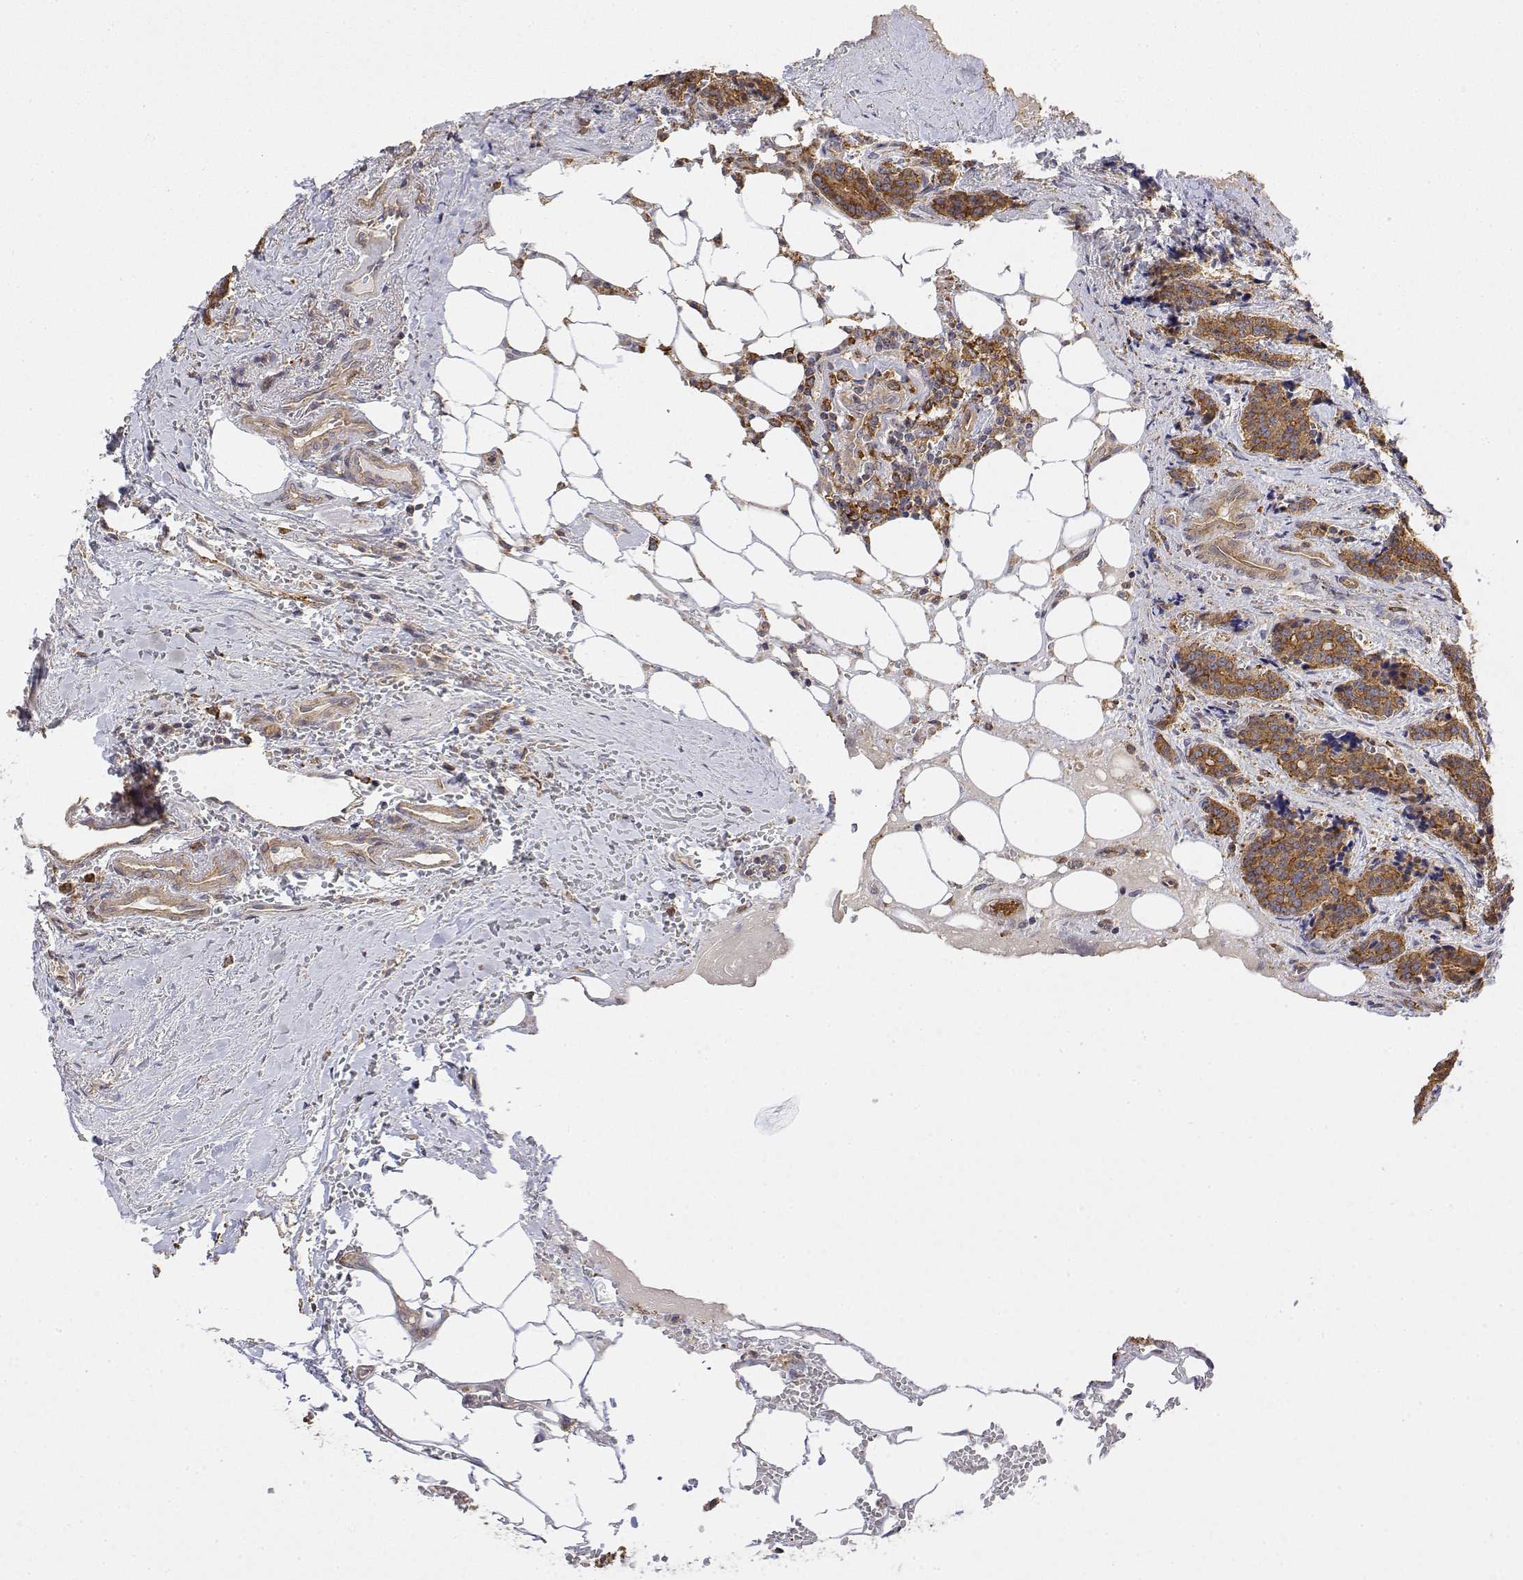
{"staining": {"intensity": "moderate", "quantity": ">75%", "location": "cytoplasmic/membranous"}, "tissue": "carcinoid", "cell_type": "Tumor cells", "image_type": "cancer", "snomed": [{"axis": "morphology", "description": "Carcinoid, malignant, NOS"}, {"axis": "topography", "description": "Small intestine"}], "caption": "This micrograph reveals carcinoid stained with immunohistochemistry (IHC) to label a protein in brown. The cytoplasmic/membranous of tumor cells show moderate positivity for the protein. Nuclei are counter-stained blue.", "gene": "PACSIN2", "patient": {"sex": "female", "age": 73}}